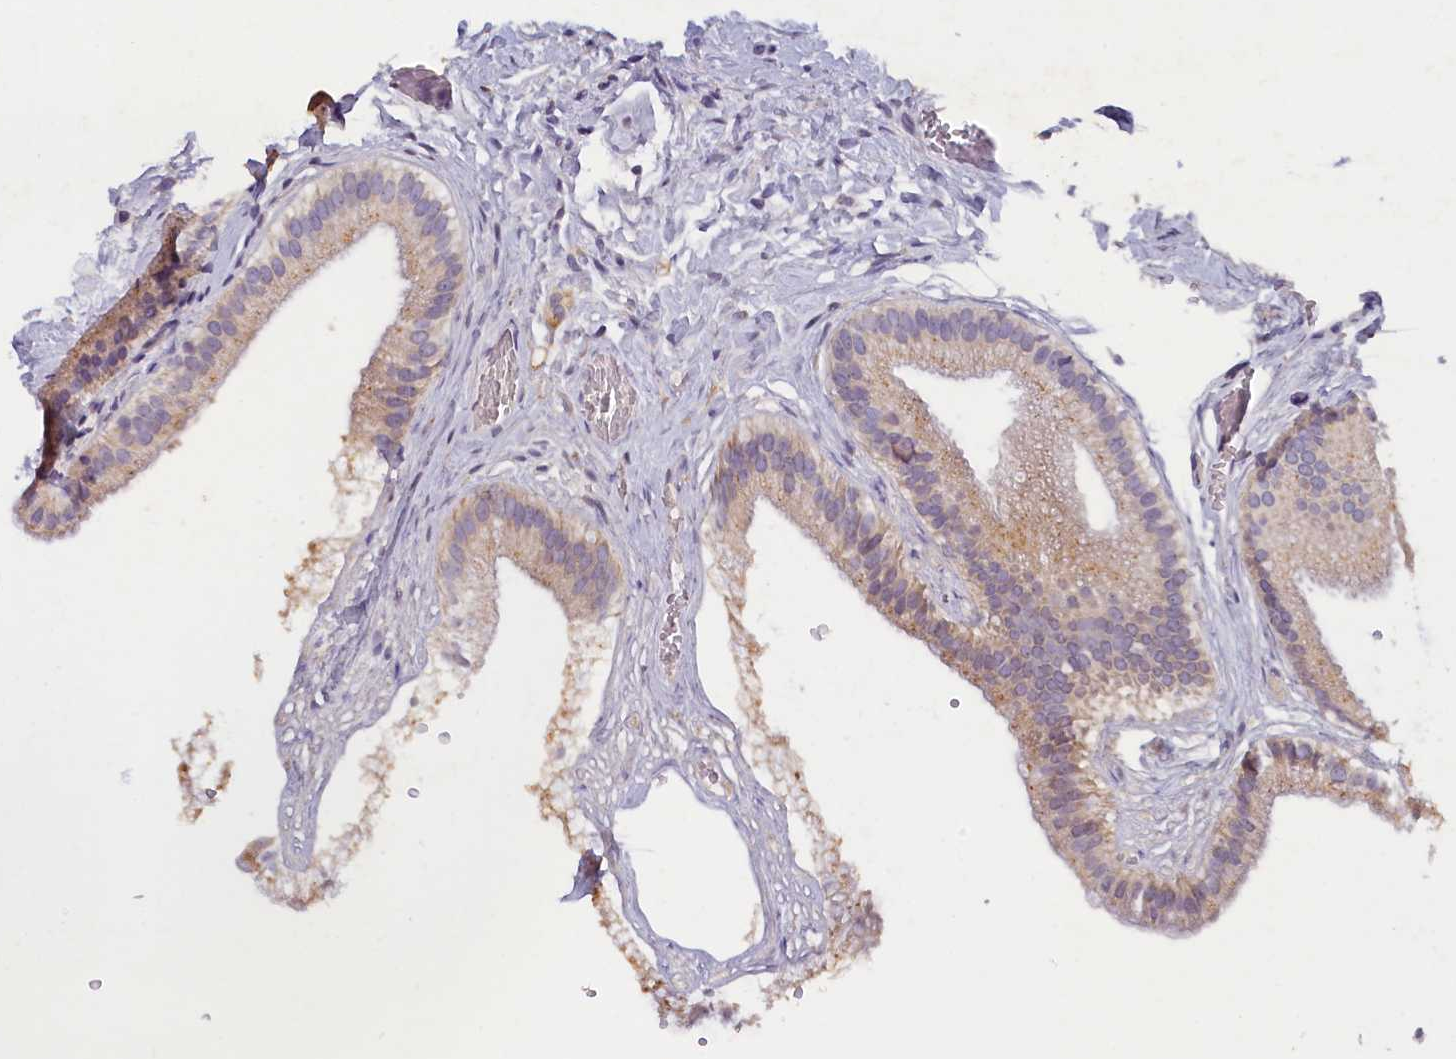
{"staining": {"intensity": "moderate", "quantity": "25%-75%", "location": "cytoplasmic/membranous"}, "tissue": "gallbladder", "cell_type": "Glandular cells", "image_type": "normal", "snomed": [{"axis": "morphology", "description": "Normal tissue, NOS"}, {"axis": "topography", "description": "Gallbladder"}], "caption": "DAB immunohistochemical staining of unremarkable human gallbladder reveals moderate cytoplasmic/membranous protein expression in approximately 25%-75% of glandular cells. The staining was performed using DAB (3,3'-diaminobenzidine), with brown indicating positive protein expression. Nuclei are stained blue with hematoxylin.", "gene": "ST7L", "patient": {"sex": "female", "age": 54}}